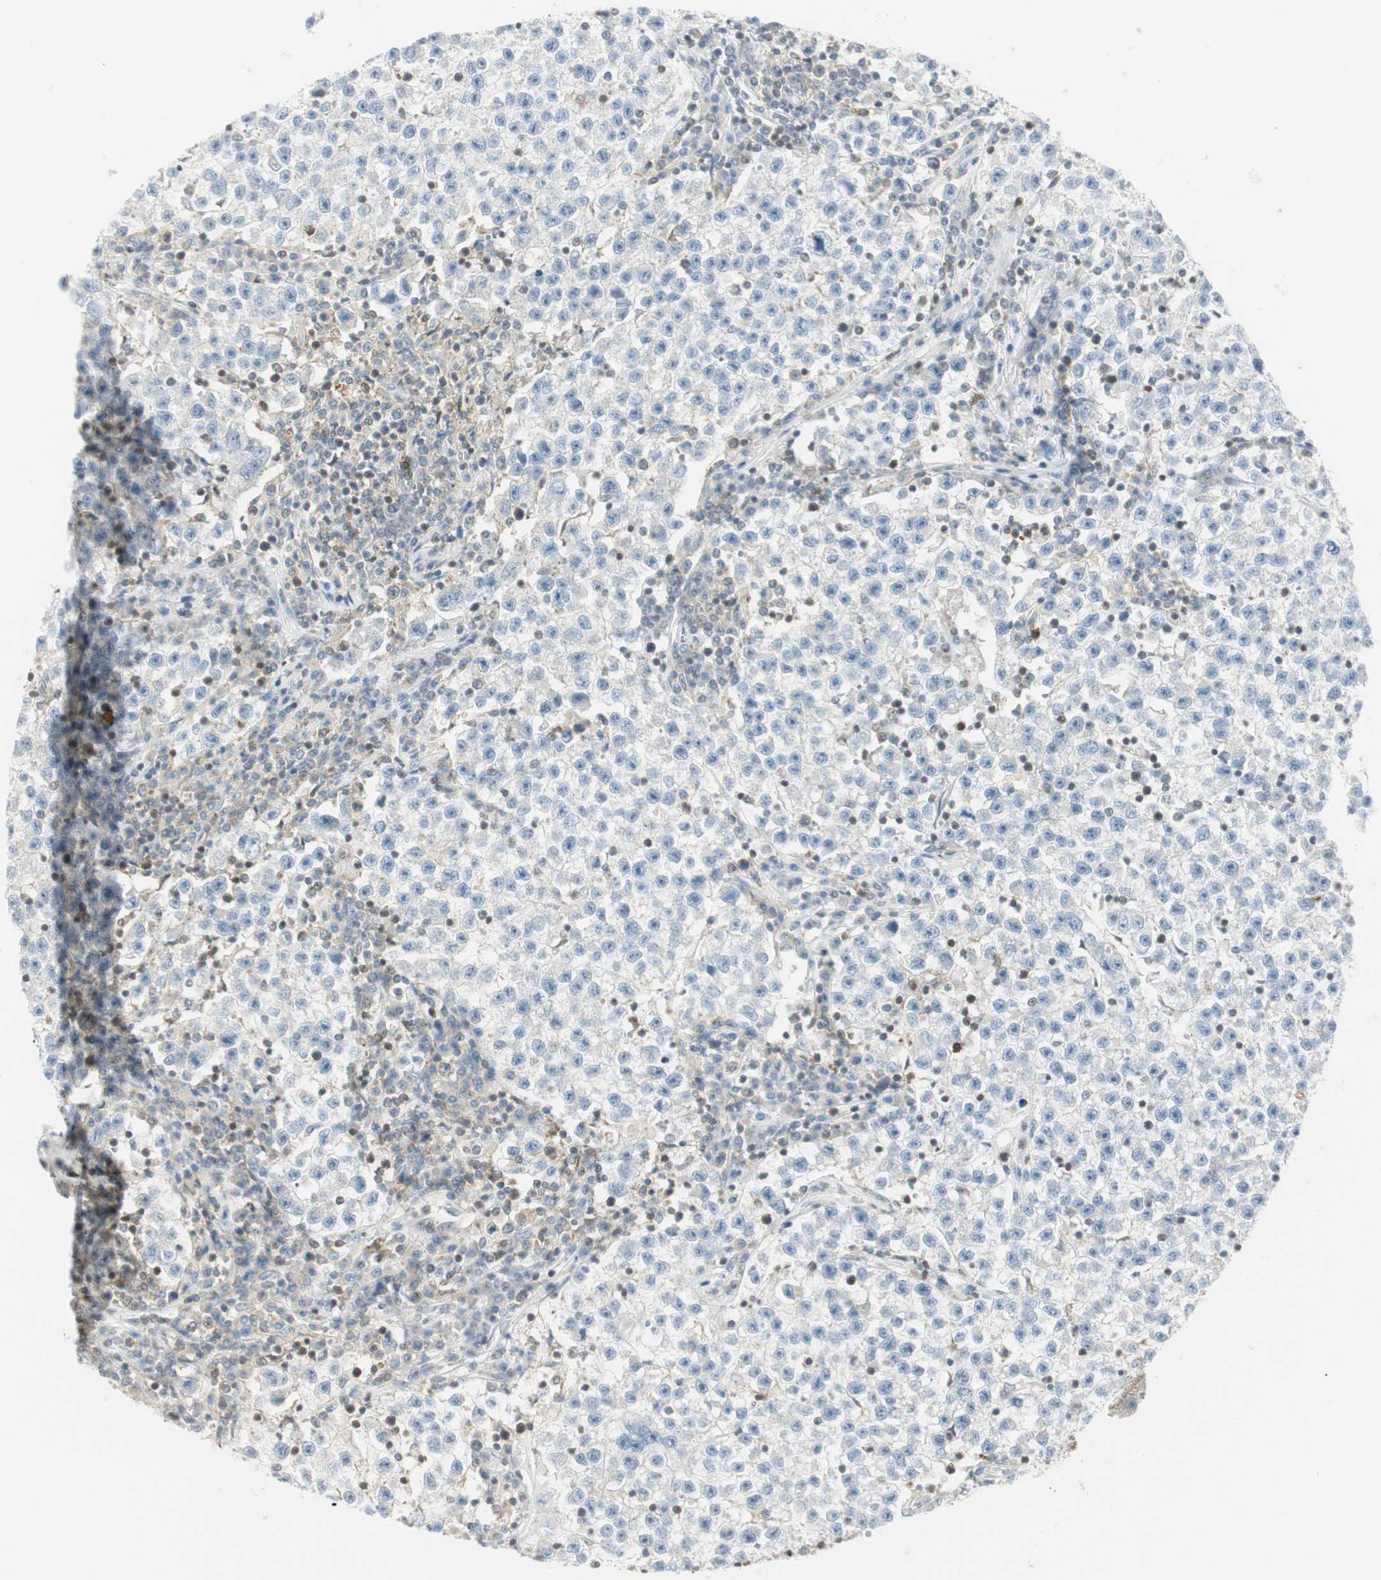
{"staining": {"intensity": "negative", "quantity": "none", "location": "none"}, "tissue": "testis cancer", "cell_type": "Tumor cells", "image_type": "cancer", "snomed": [{"axis": "morphology", "description": "Seminoma, NOS"}, {"axis": "topography", "description": "Testis"}], "caption": "Immunohistochemistry (IHC) of testis cancer reveals no expression in tumor cells.", "gene": "PPP1CA", "patient": {"sex": "male", "age": 22}}